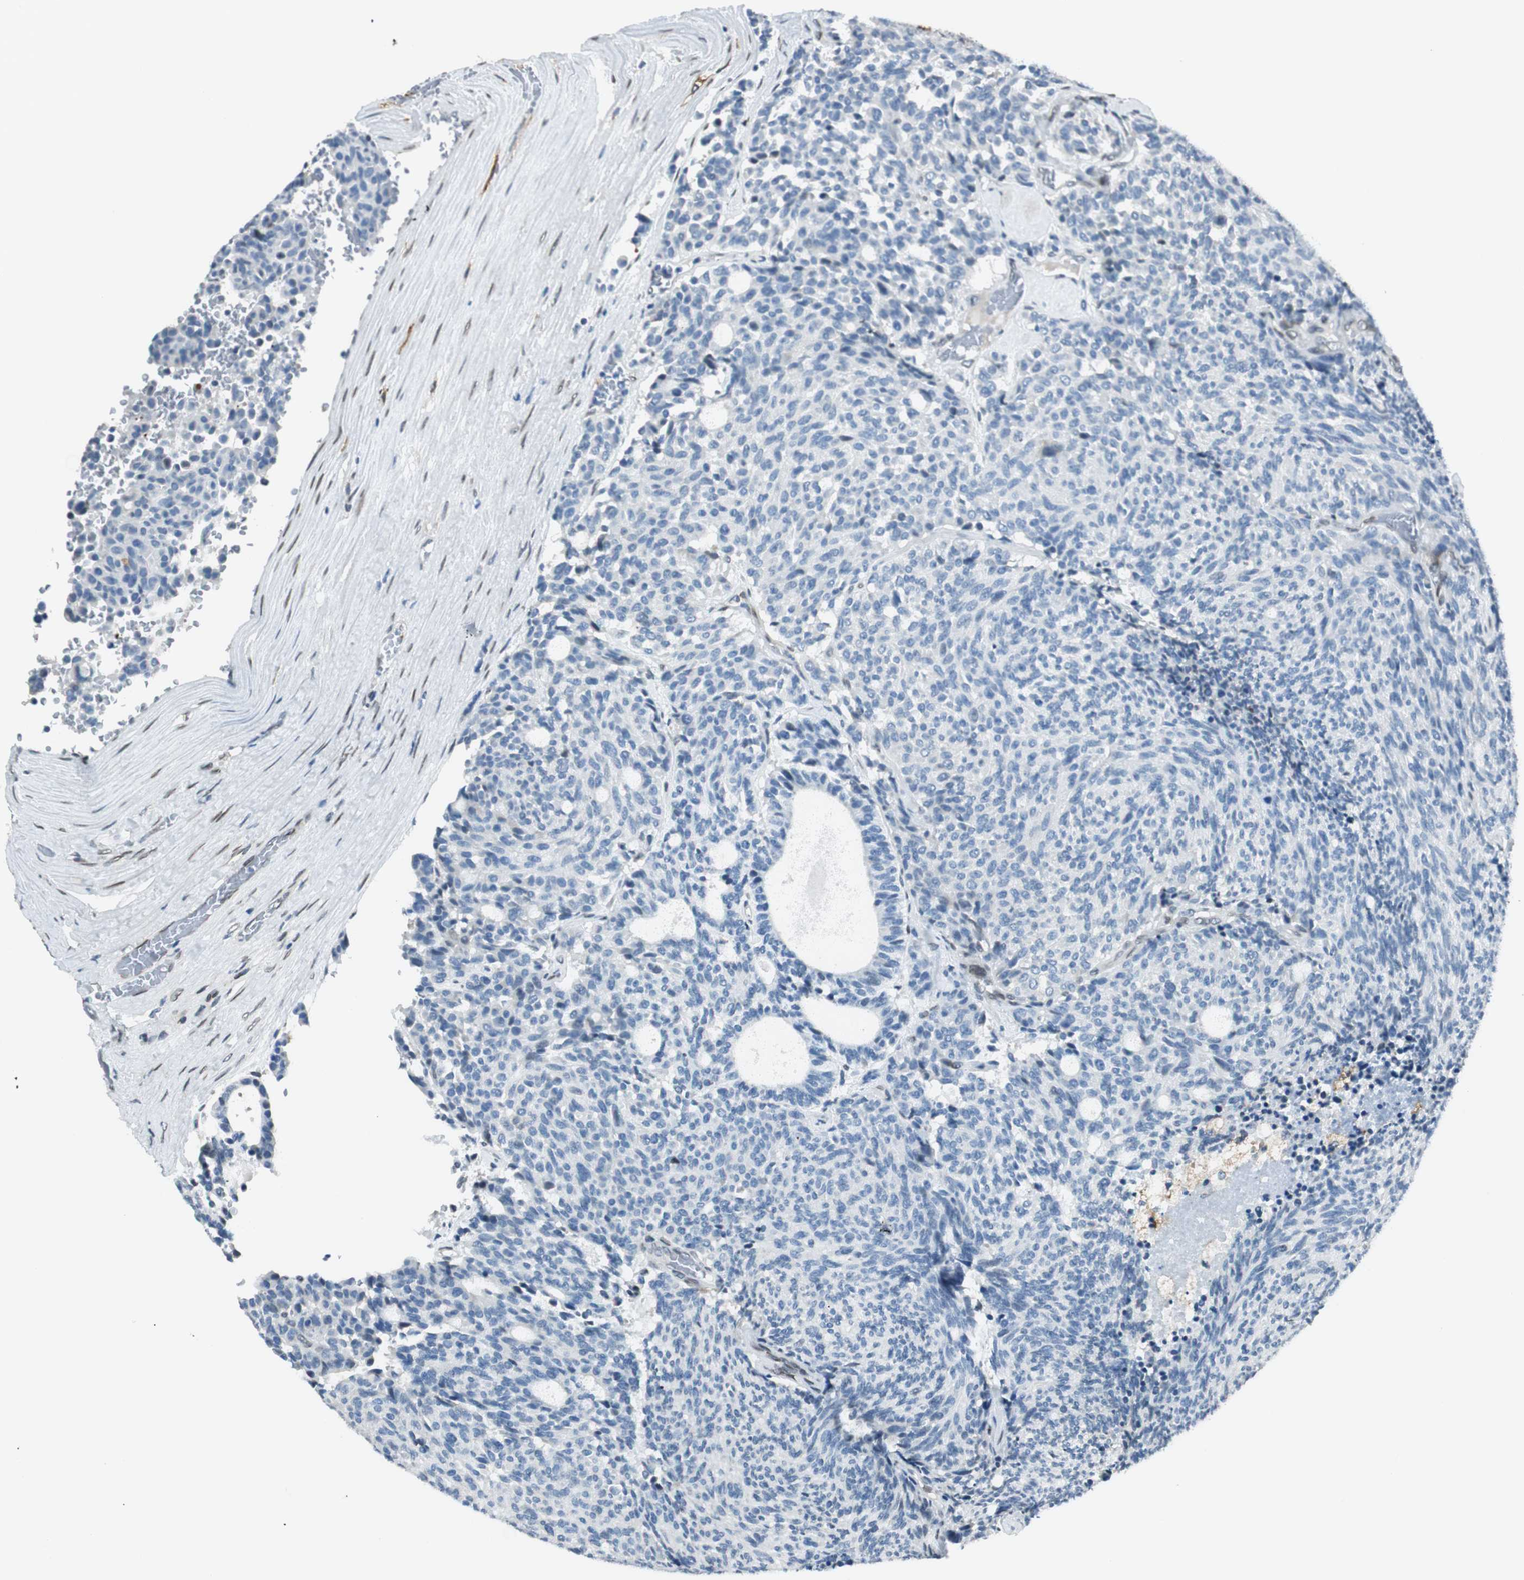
{"staining": {"intensity": "negative", "quantity": "none", "location": "none"}, "tissue": "carcinoid", "cell_type": "Tumor cells", "image_type": "cancer", "snomed": [{"axis": "morphology", "description": "Carcinoid, malignant, NOS"}, {"axis": "topography", "description": "Pancreas"}], "caption": "A histopathology image of human carcinoid (malignant) is negative for staining in tumor cells. (Stains: DAB immunohistochemistry with hematoxylin counter stain, Microscopy: brightfield microscopy at high magnification).", "gene": "TMEM260", "patient": {"sex": "female", "age": 54}}